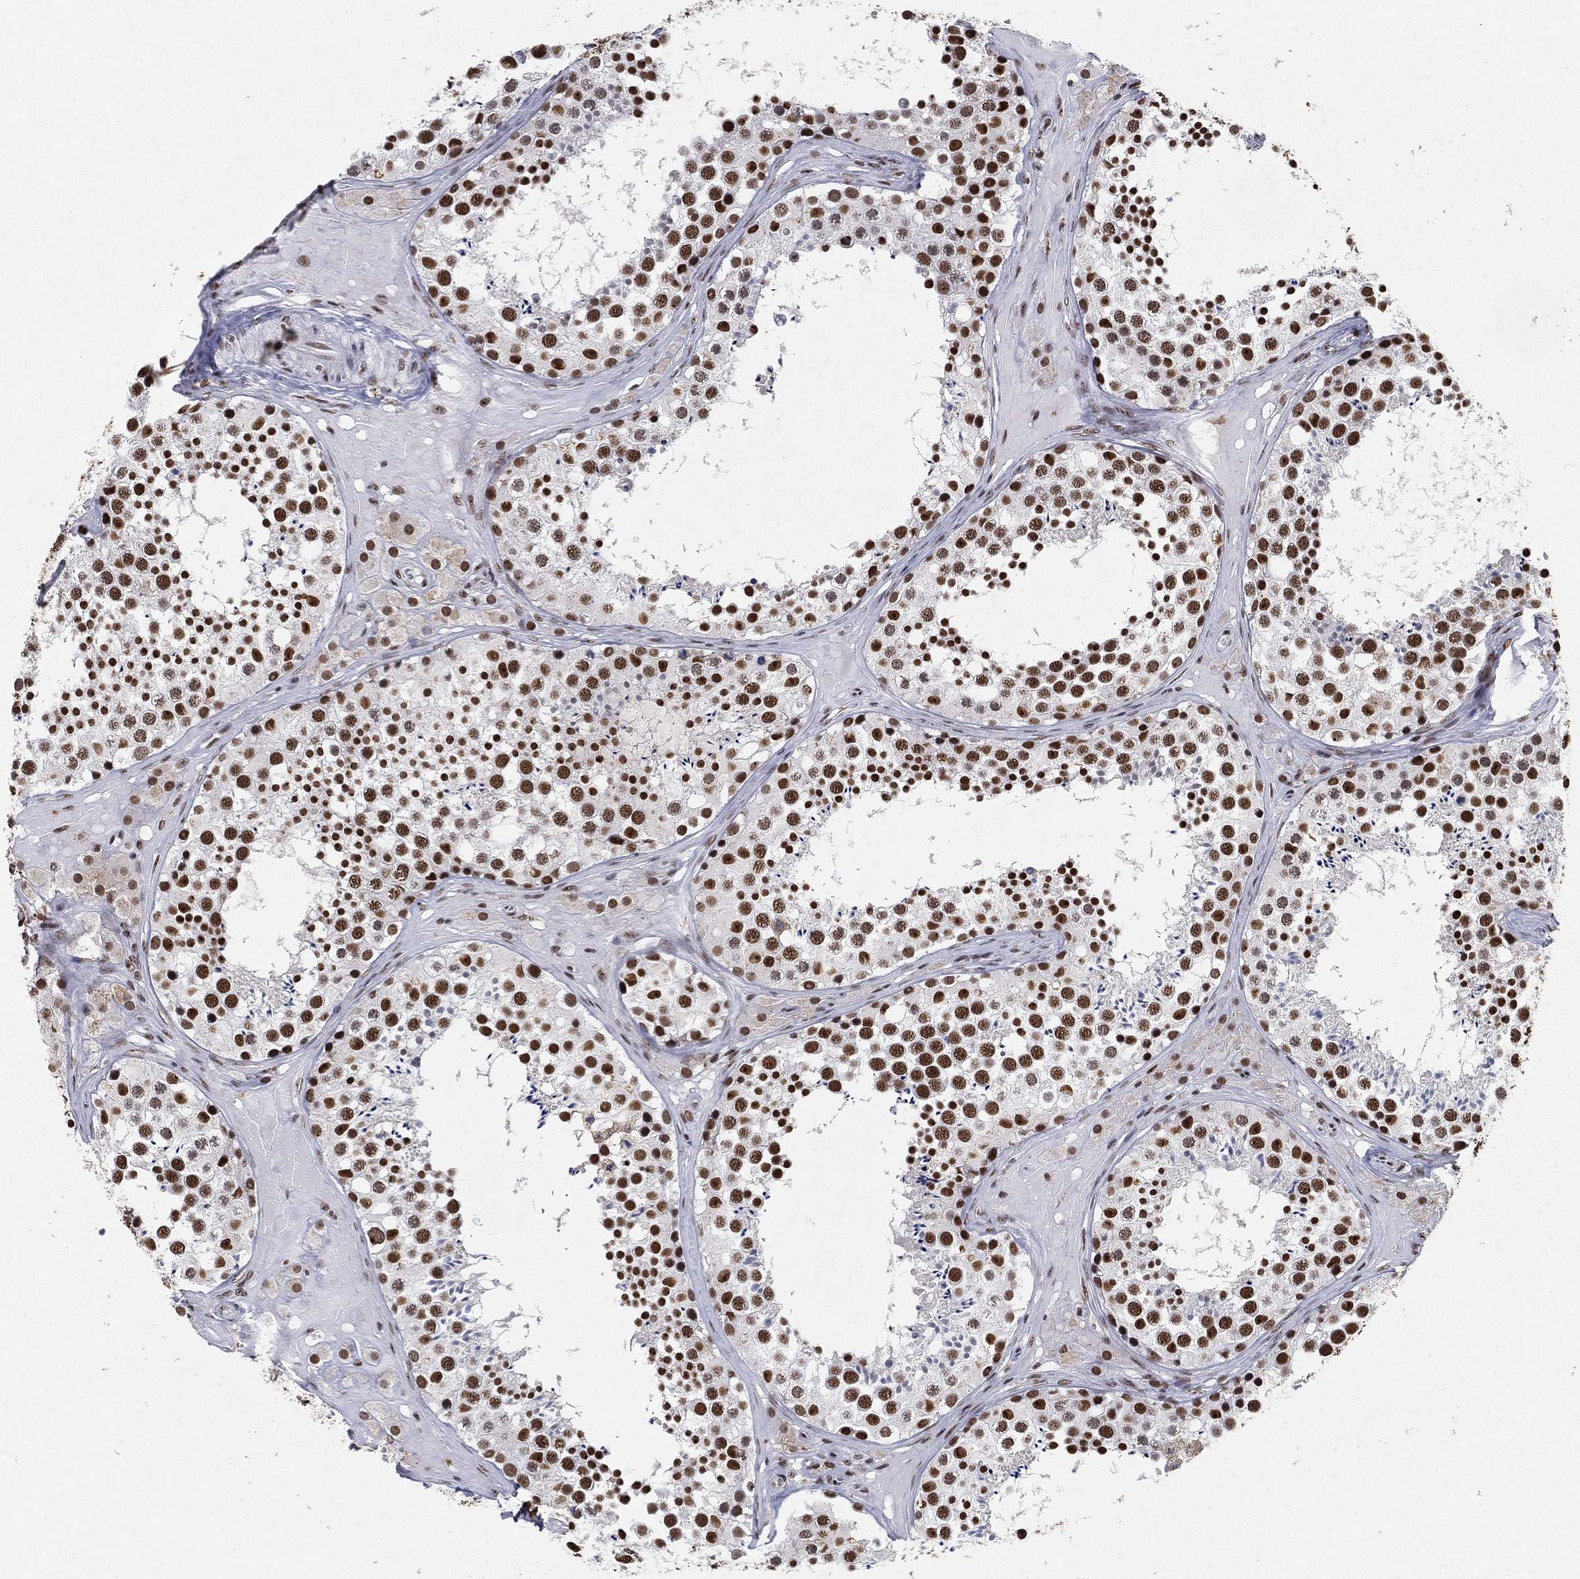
{"staining": {"intensity": "strong", "quantity": ">75%", "location": "nuclear"}, "tissue": "testis", "cell_type": "Cells in seminiferous ducts", "image_type": "normal", "snomed": [{"axis": "morphology", "description": "Normal tissue, NOS"}, {"axis": "topography", "description": "Testis"}], "caption": "Immunohistochemistry (IHC) histopathology image of unremarkable human testis stained for a protein (brown), which reveals high levels of strong nuclear staining in approximately >75% of cells in seminiferous ducts.", "gene": "DDX27", "patient": {"sex": "male", "age": 31}}